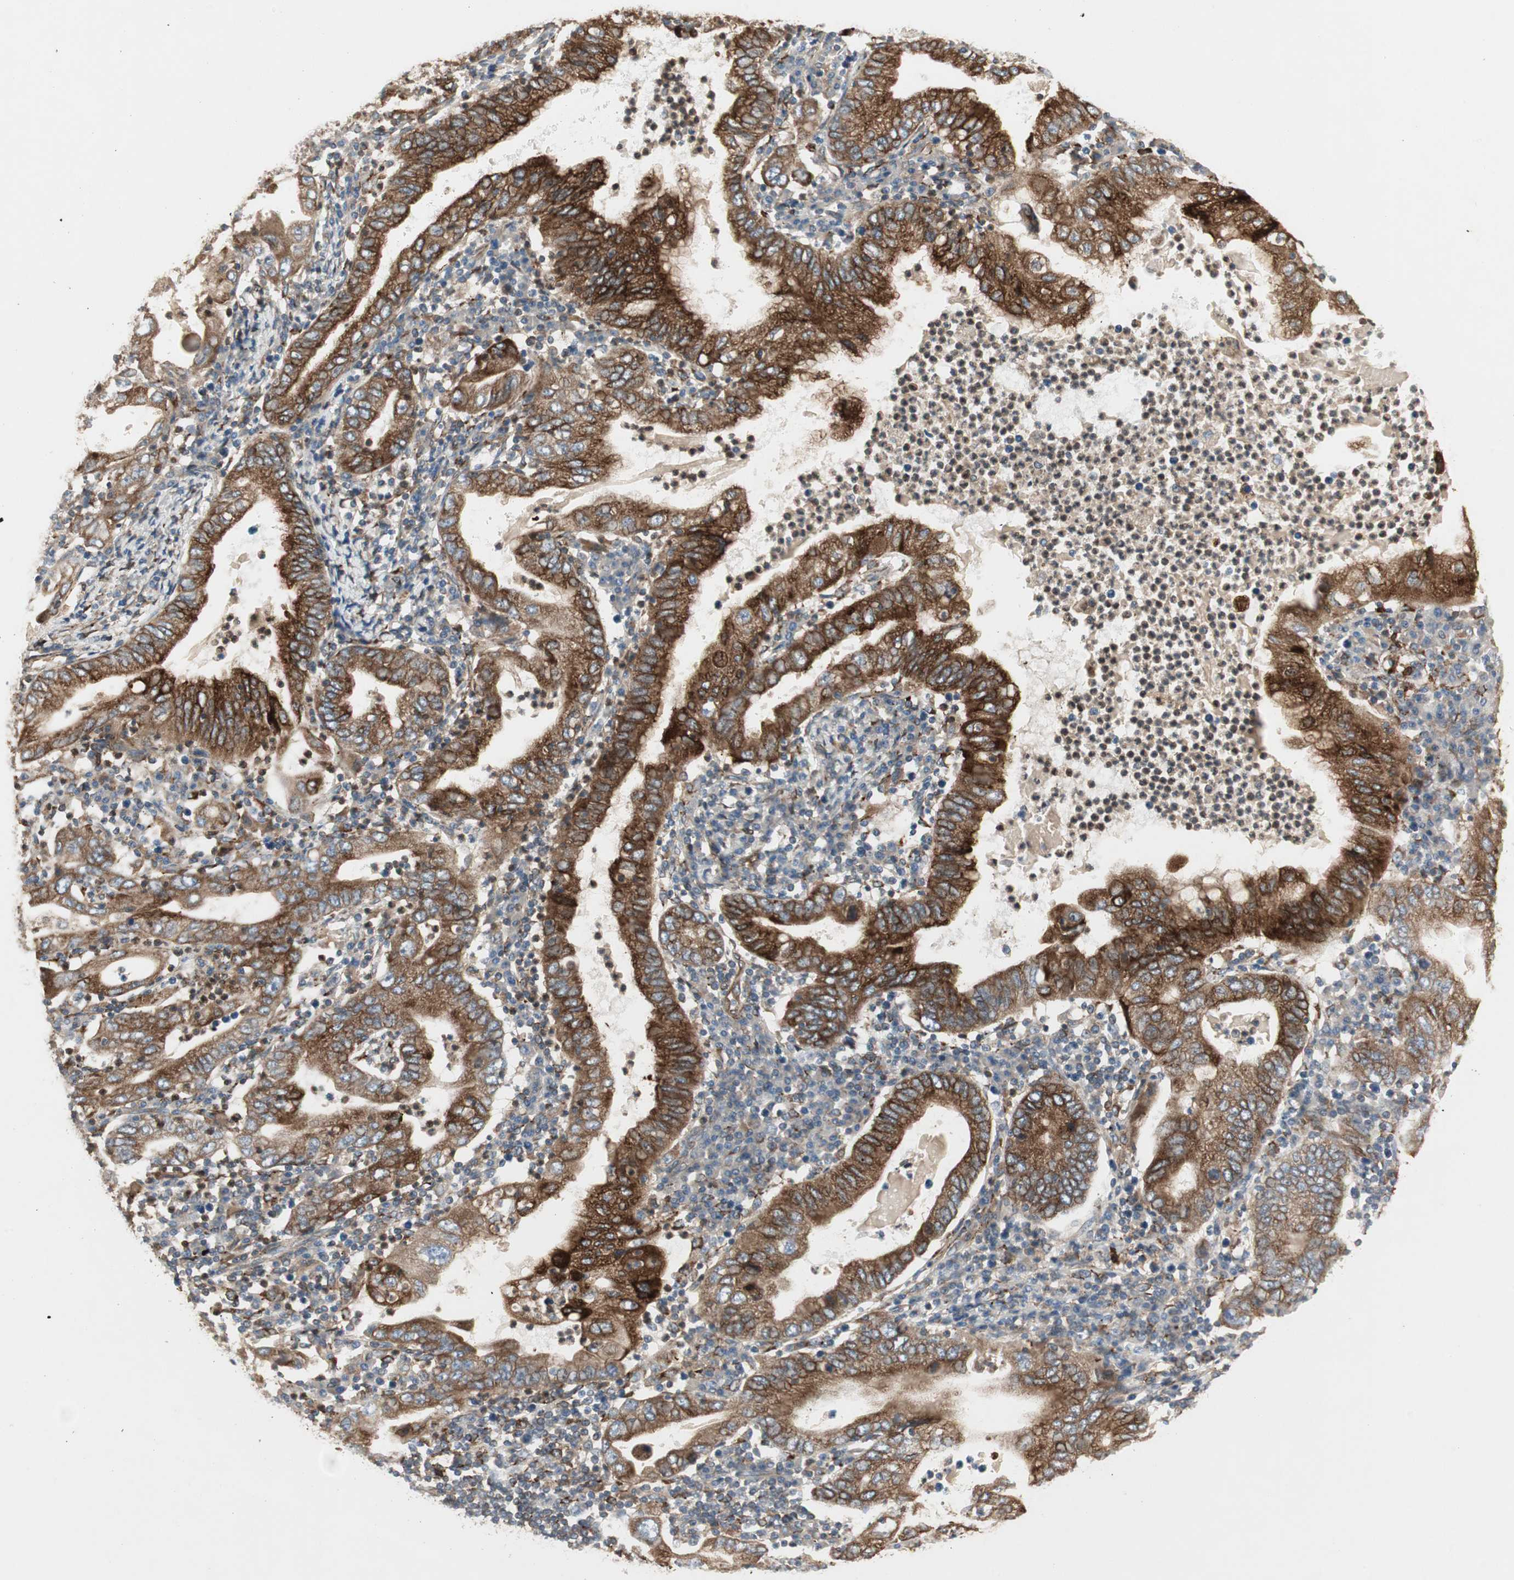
{"staining": {"intensity": "strong", "quantity": ">75%", "location": "cytoplasmic/membranous"}, "tissue": "stomach cancer", "cell_type": "Tumor cells", "image_type": "cancer", "snomed": [{"axis": "morphology", "description": "Normal tissue, NOS"}, {"axis": "morphology", "description": "Adenocarcinoma, NOS"}, {"axis": "topography", "description": "Esophagus"}, {"axis": "topography", "description": "Stomach, upper"}, {"axis": "topography", "description": "Peripheral nerve tissue"}], "caption": "Stomach cancer stained with a protein marker exhibits strong staining in tumor cells.", "gene": "H6PD", "patient": {"sex": "male", "age": 62}}